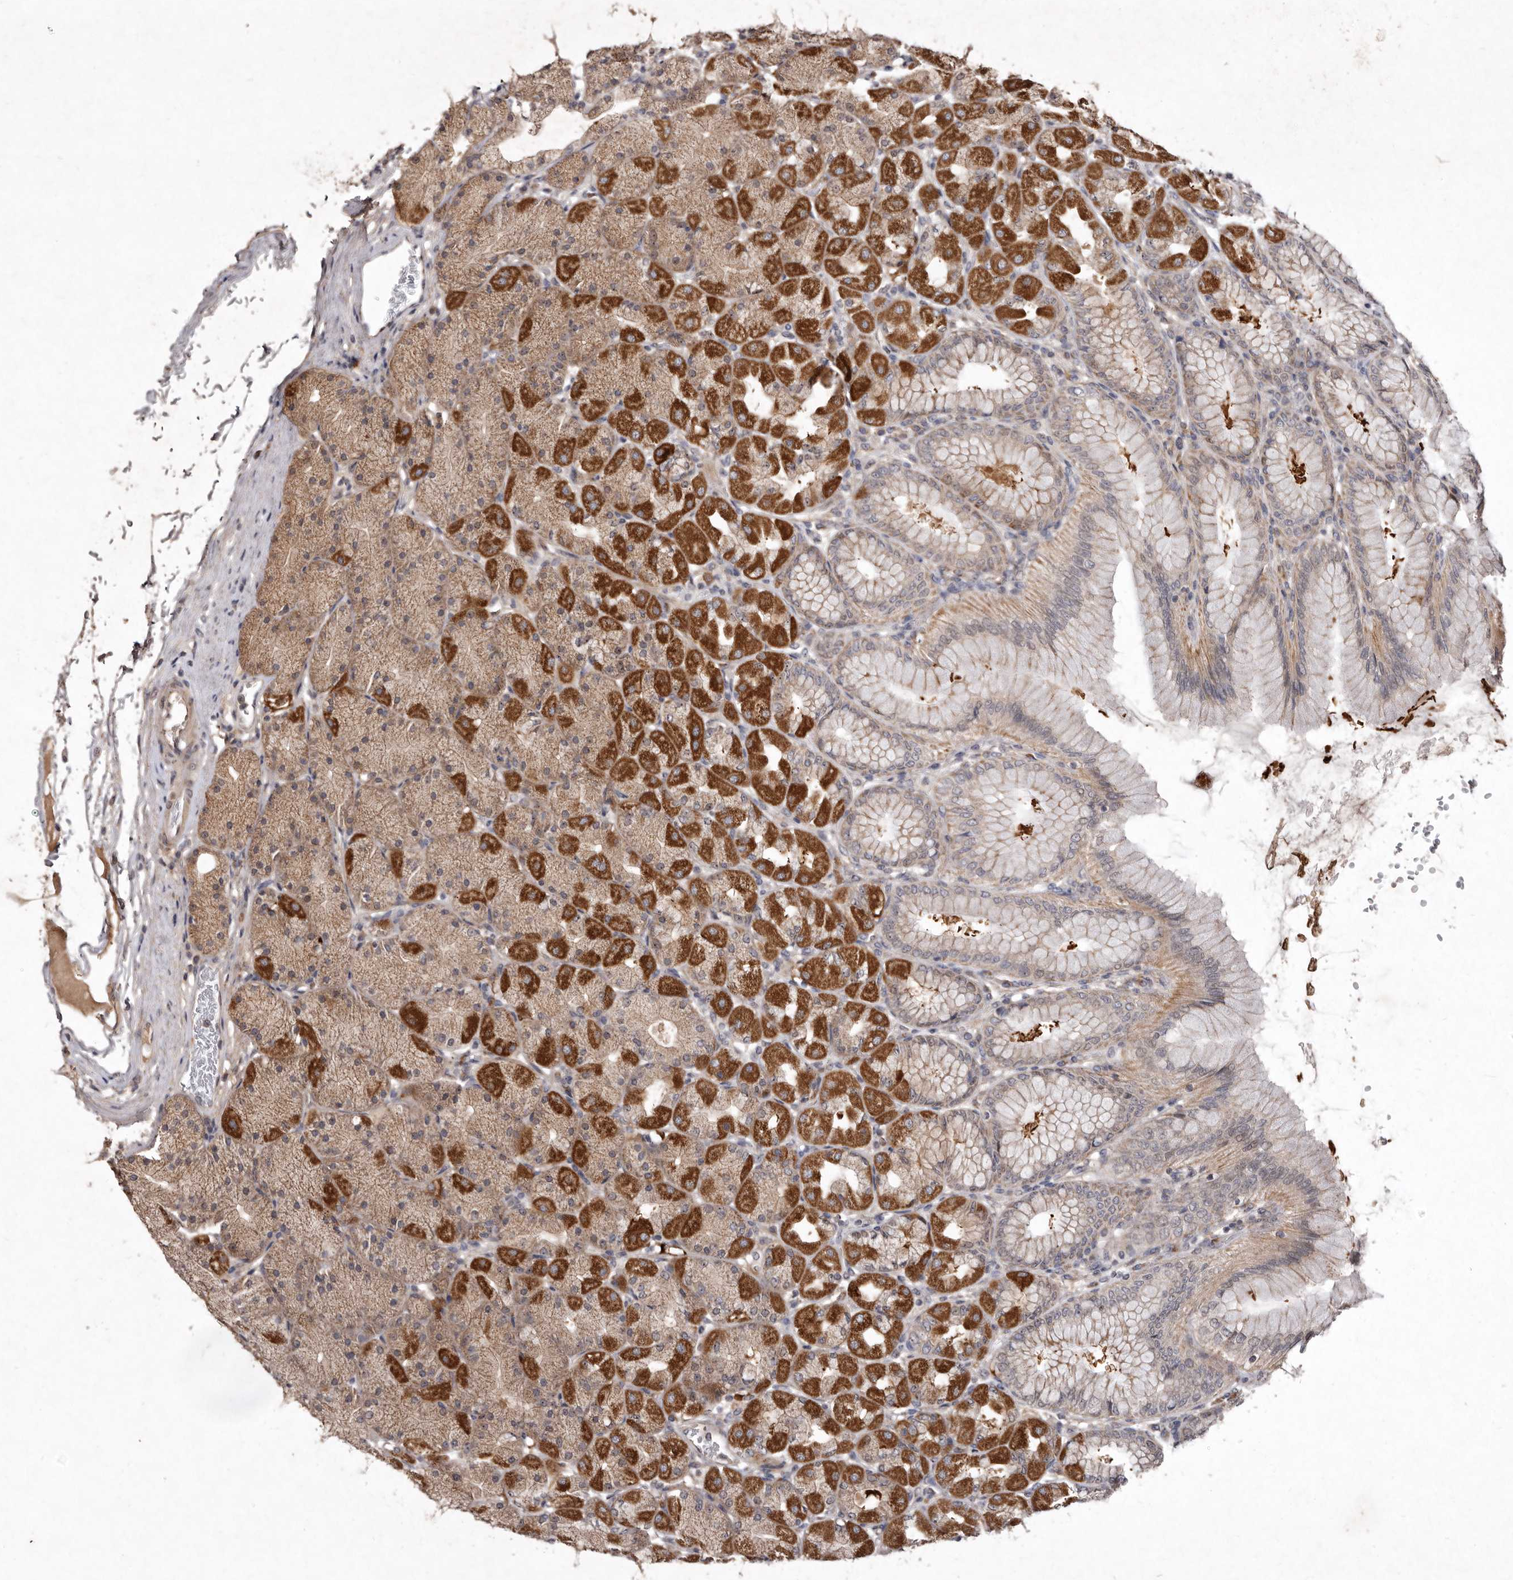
{"staining": {"intensity": "strong", "quantity": "25%-75%", "location": "cytoplasmic/membranous"}, "tissue": "stomach", "cell_type": "Glandular cells", "image_type": "normal", "snomed": [{"axis": "morphology", "description": "Normal tissue, NOS"}, {"axis": "topography", "description": "Stomach, upper"}], "caption": "DAB (3,3'-diaminobenzidine) immunohistochemical staining of normal stomach displays strong cytoplasmic/membranous protein positivity in about 25%-75% of glandular cells.", "gene": "FLAD1", "patient": {"sex": "female", "age": 56}}